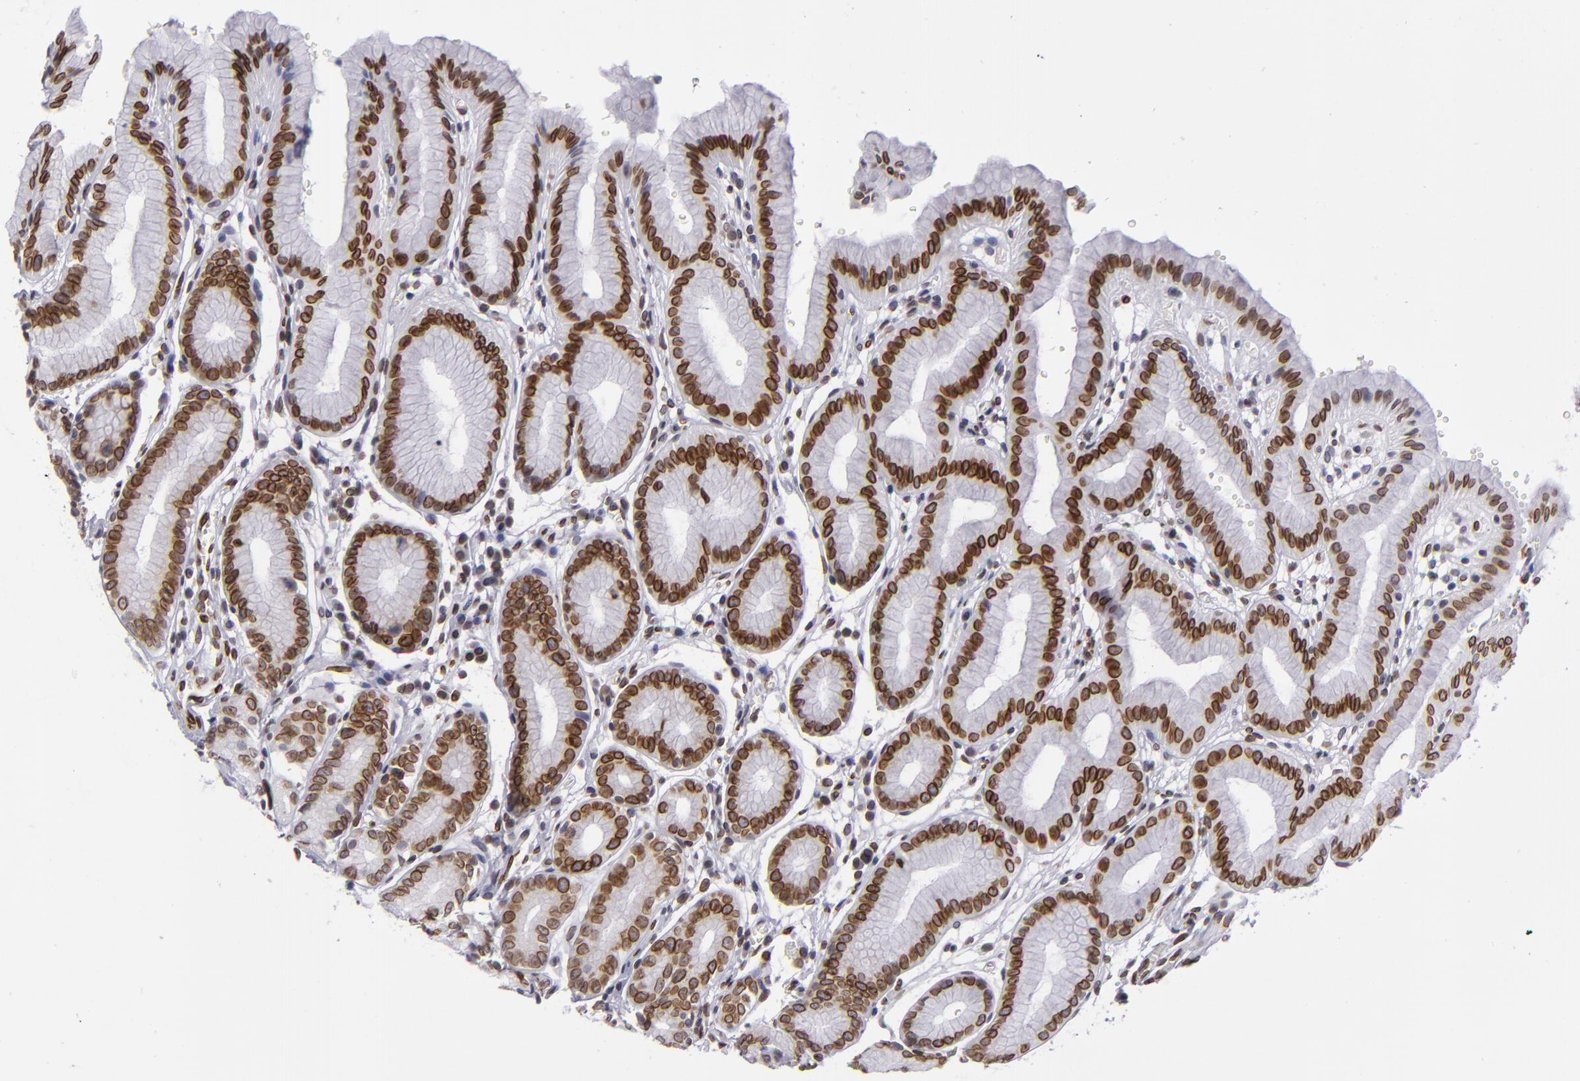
{"staining": {"intensity": "moderate", "quantity": ">75%", "location": "nuclear"}, "tissue": "stomach", "cell_type": "Glandular cells", "image_type": "normal", "snomed": [{"axis": "morphology", "description": "Normal tissue, NOS"}, {"axis": "topography", "description": "Stomach"}], "caption": "The photomicrograph demonstrates a brown stain indicating the presence of a protein in the nuclear of glandular cells in stomach. (IHC, brightfield microscopy, high magnification).", "gene": "EMD", "patient": {"sex": "male", "age": 42}}